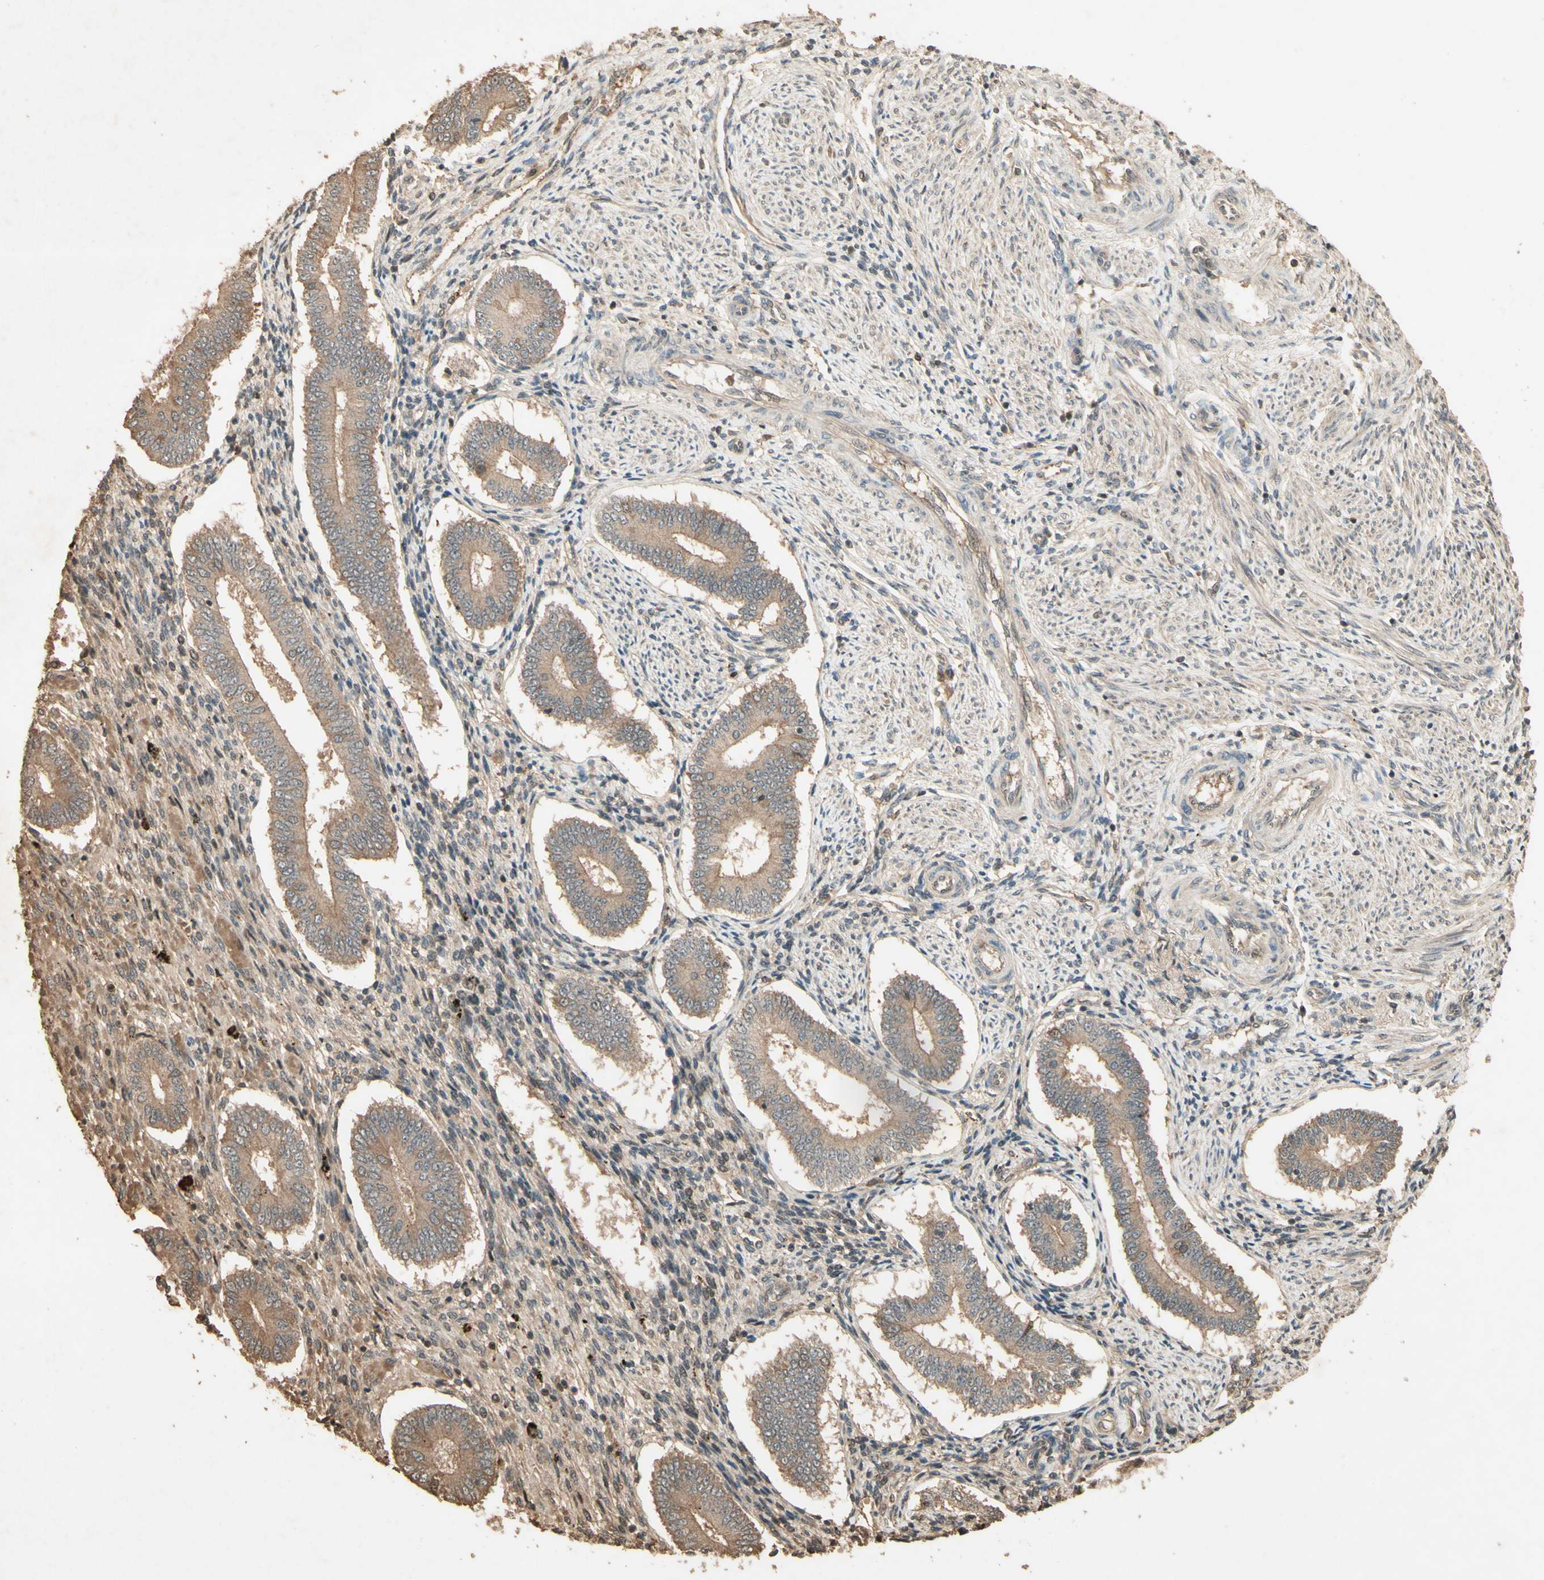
{"staining": {"intensity": "moderate", "quantity": ">75%", "location": "cytoplasmic/membranous"}, "tissue": "endometrium", "cell_type": "Cells in endometrial stroma", "image_type": "normal", "snomed": [{"axis": "morphology", "description": "Normal tissue, NOS"}, {"axis": "topography", "description": "Endometrium"}], "caption": "Immunohistochemistry (IHC) (DAB (3,3'-diaminobenzidine)) staining of unremarkable human endometrium reveals moderate cytoplasmic/membranous protein expression in about >75% of cells in endometrial stroma.", "gene": "SMAD9", "patient": {"sex": "female", "age": 42}}